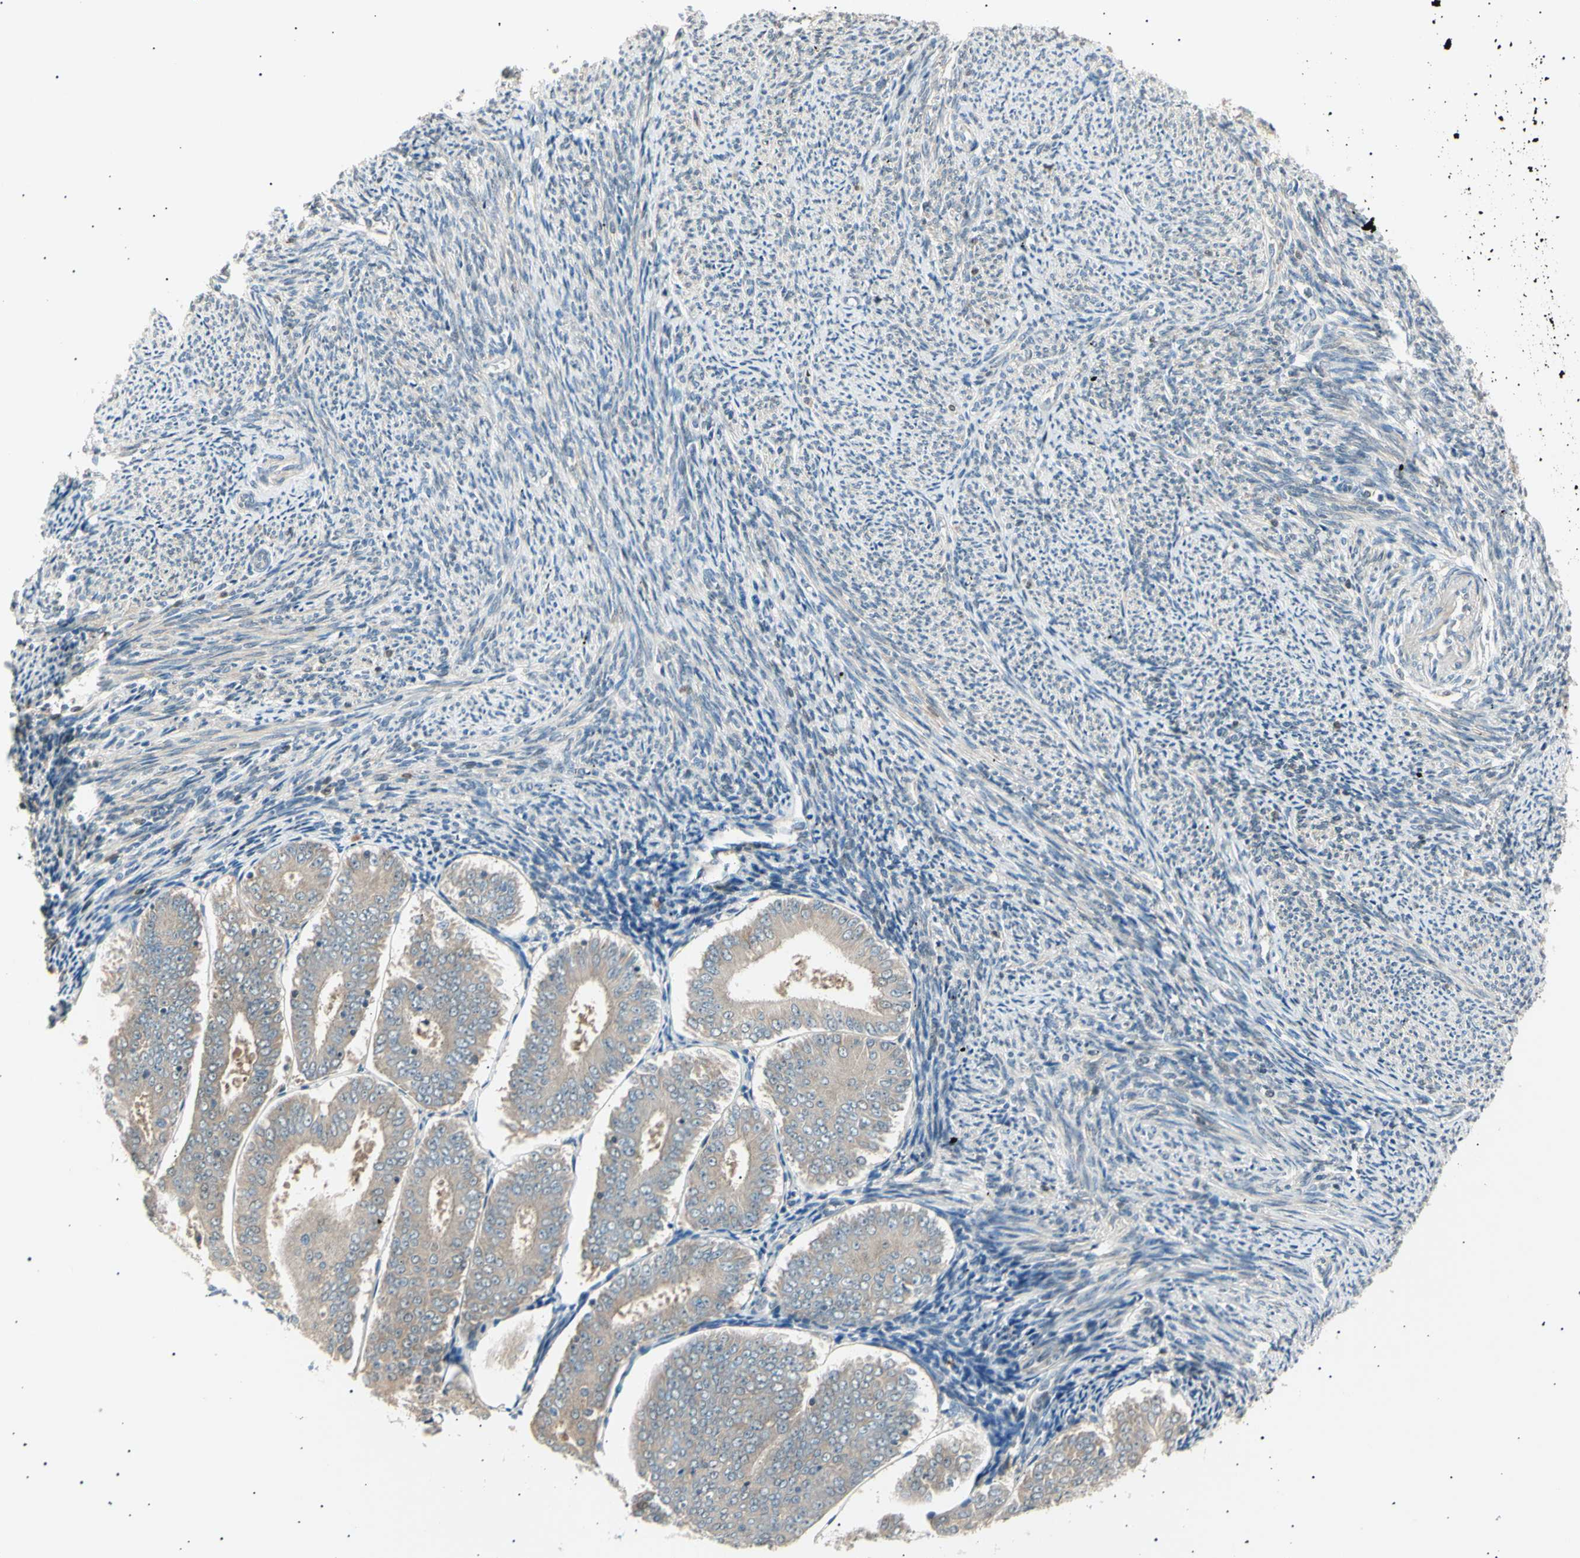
{"staining": {"intensity": "weak", "quantity": ">75%", "location": "cytoplasmic/membranous"}, "tissue": "endometrial cancer", "cell_type": "Tumor cells", "image_type": "cancer", "snomed": [{"axis": "morphology", "description": "Adenocarcinoma, NOS"}, {"axis": "topography", "description": "Endometrium"}], "caption": "Tumor cells demonstrate low levels of weak cytoplasmic/membranous positivity in approximately >75% of cells in endometrial adenocarcinoma. The protein of interest is shown in brown color, while the nuclei are stained blue.", "gene": "LHPP", "patient": {"sex": "female", "age": 63}}